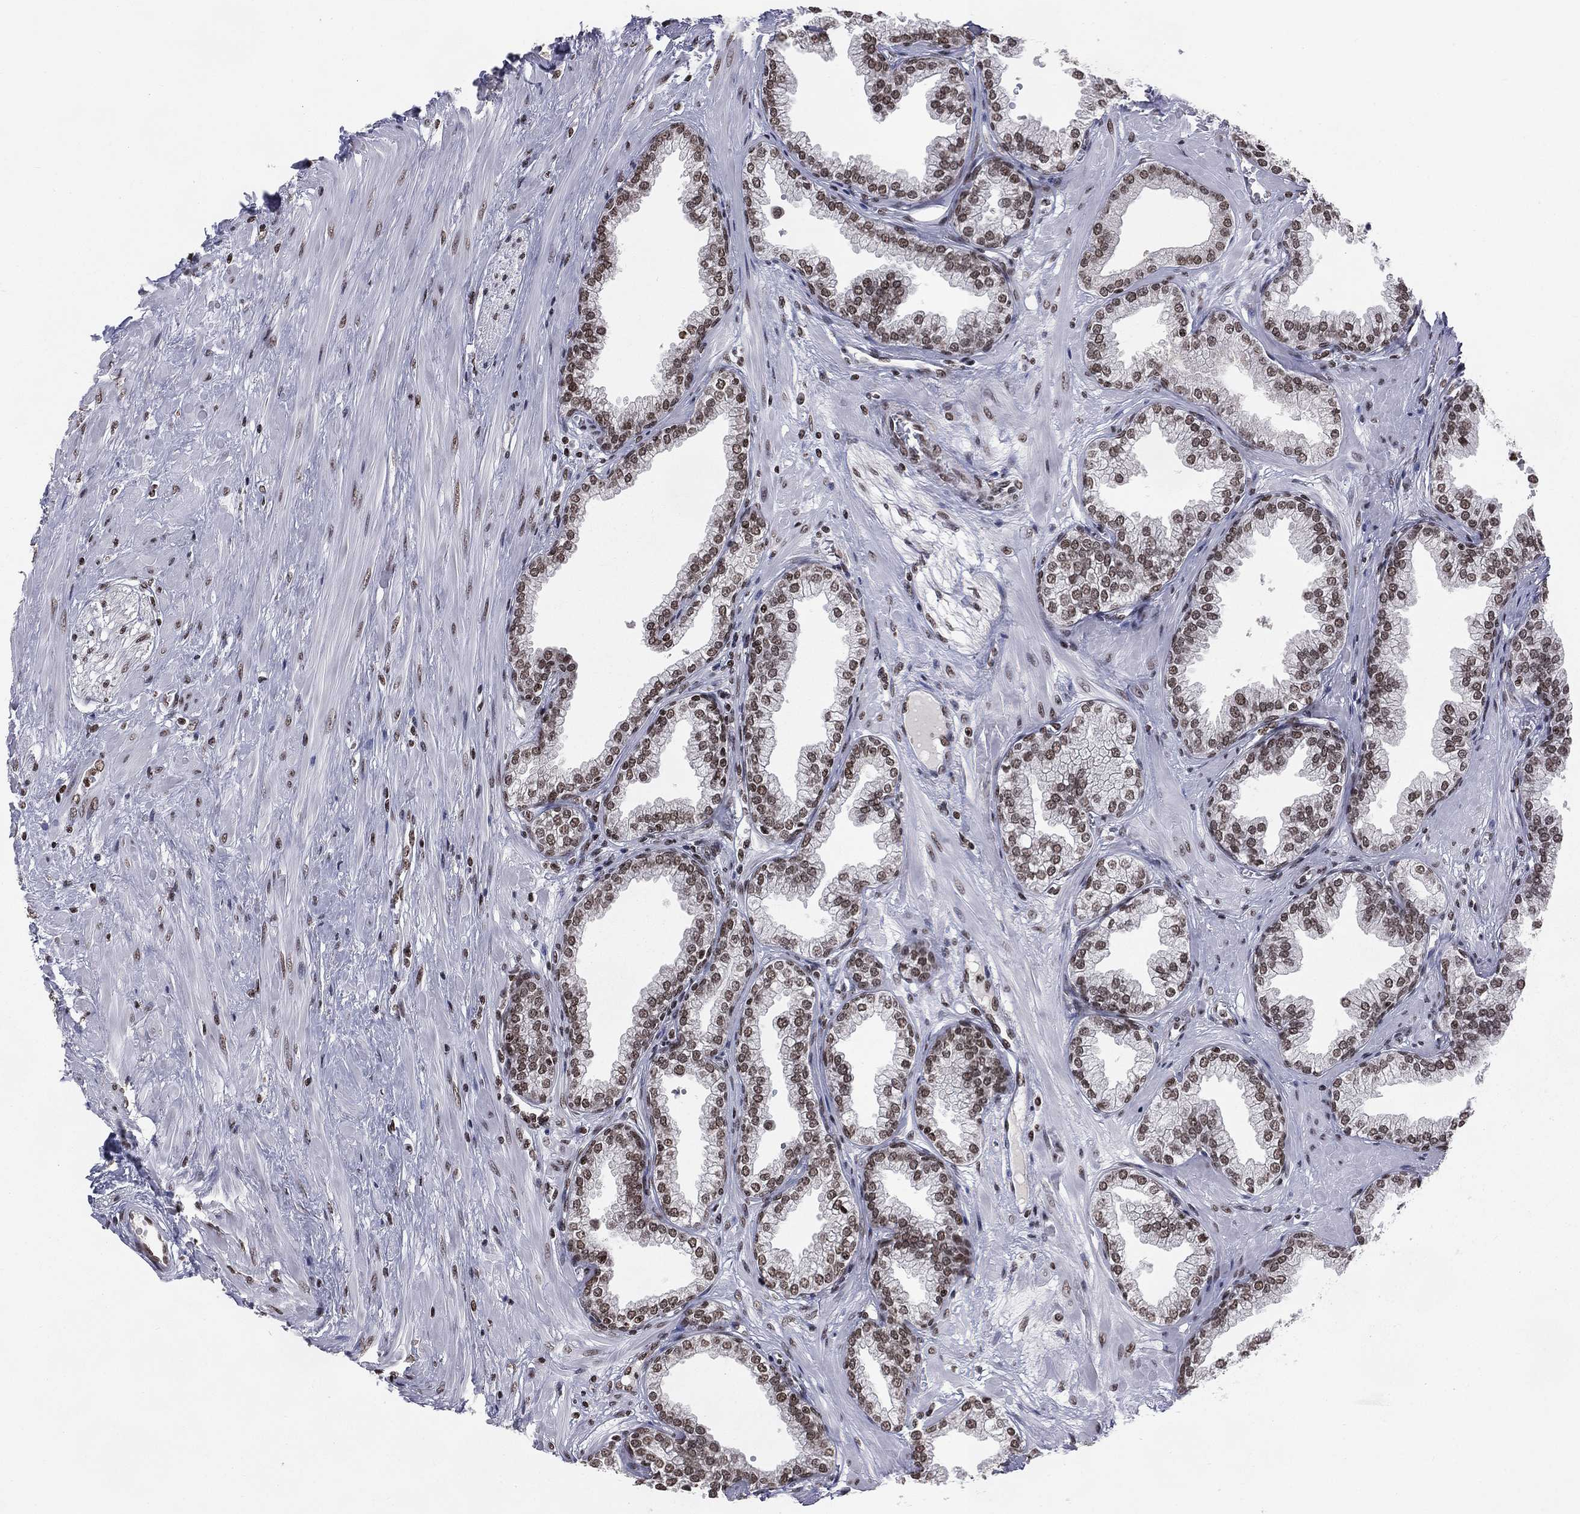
{"staining": {"intensity": "moderate", "quantity": ">75%", "location": "nuclear"}, "tissue": "prostate", "cell_type": "Glandular cells", "image_type": "normal", "snomed": [{"axis": "morphology", "description": "Normal tissue, NOS"}, {"axis": "topography", "description": "Prostate"}], "caption": "Protein expression by IHC exhibits moderate nuclear staining in approximately >75% of glandular cells in benign prostate. The protein is shown in brown color, while the nuclei are stained blue.", "gene": "RFX7", "patient": {"sex": "male", "age": 64}}